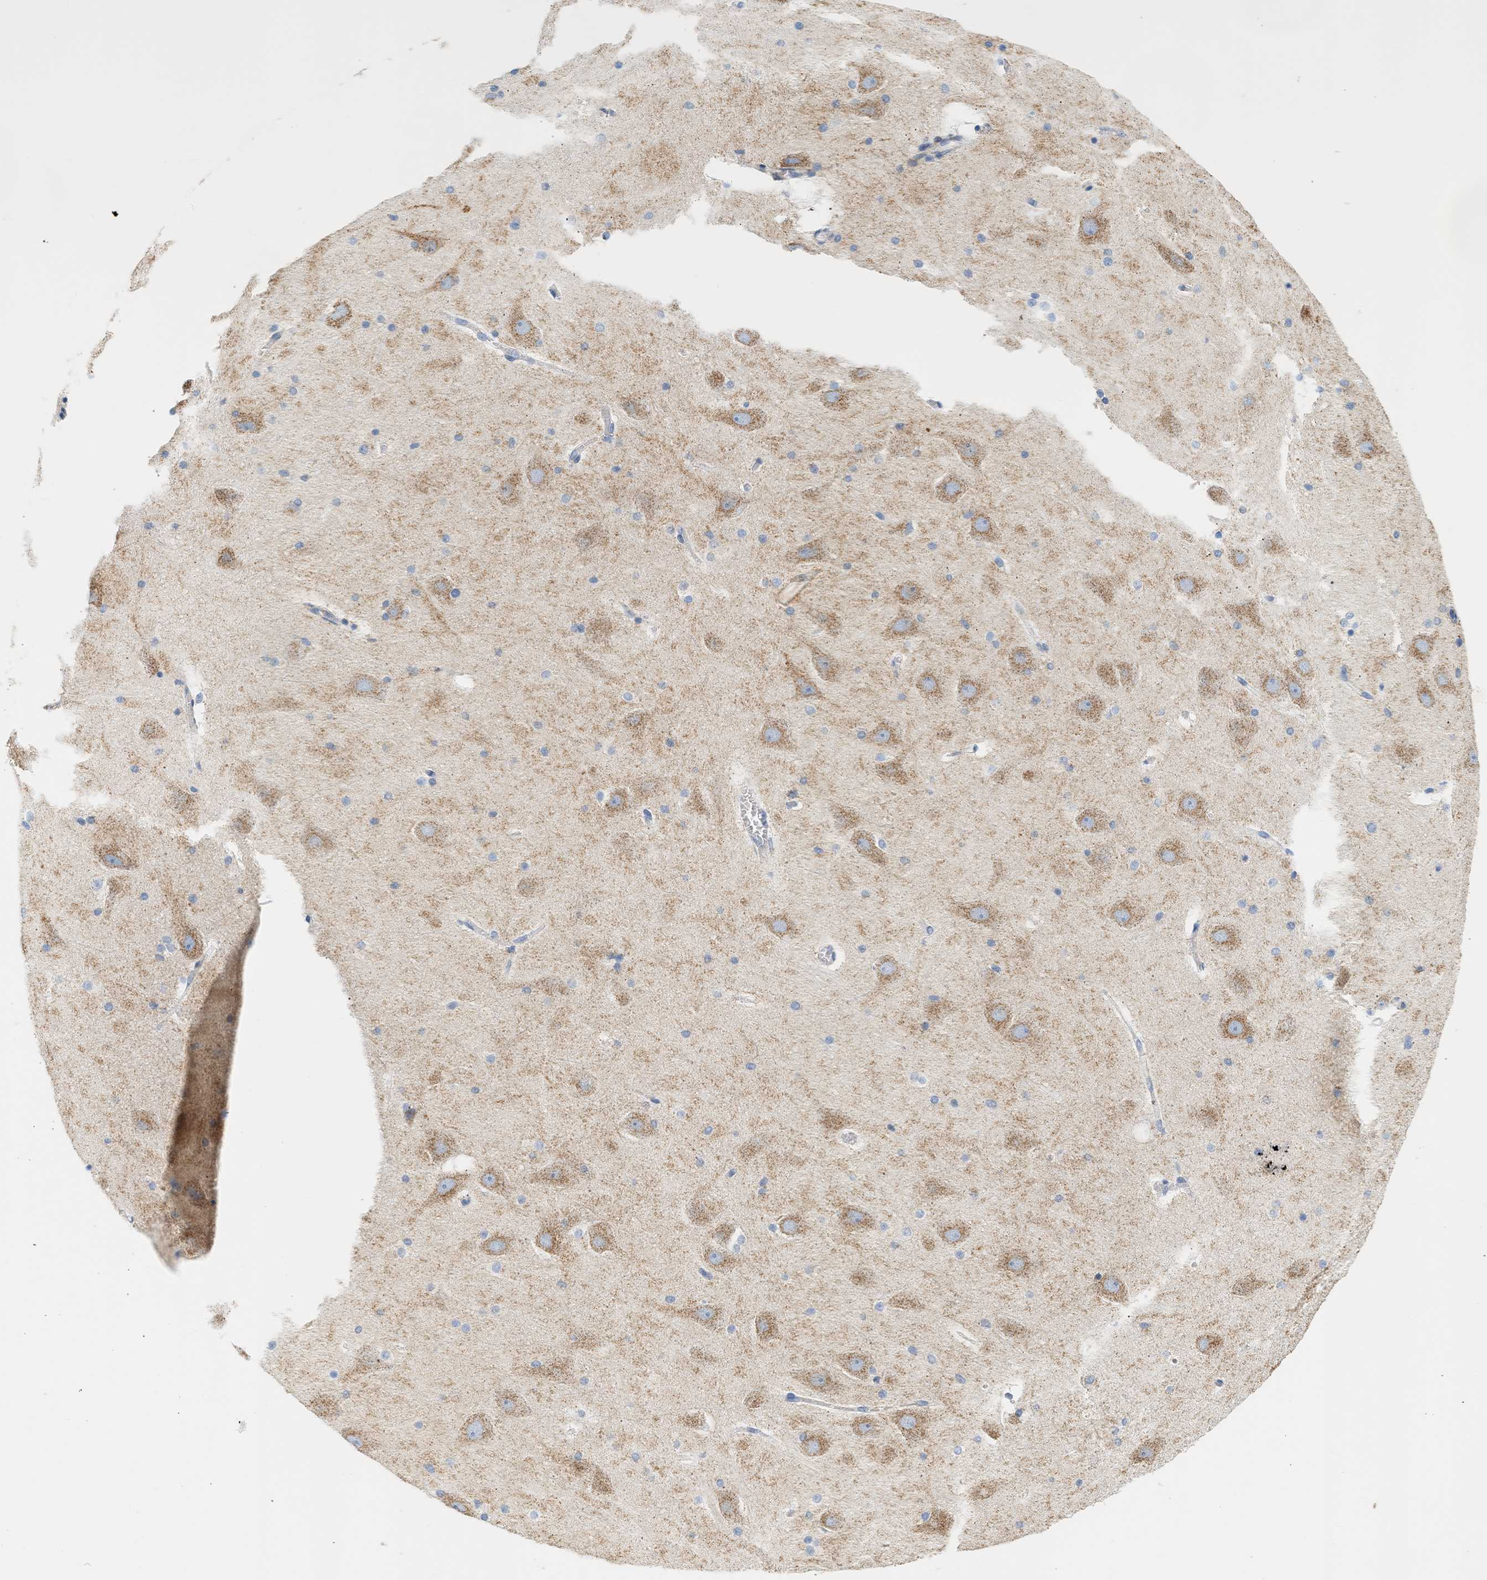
{"staining": {"intensity": "weak", "quantity": "<25%", "location": "cytoplasmic/membranous"}, "tissue": "hippocampus", "cell_type": "Glial cells", "image_type": "normal", "snomed": [{"axis": "morphology", "description": "Normal tissue, NOS"}, {"axis": "topography", "description": "Hippocampus"}], "caption": "The IHC photomicrograph has no significant expression in glial cells of hippocampus.", "gene": "GRPEL2", "patient": {"sex": "male", "age": 45}}